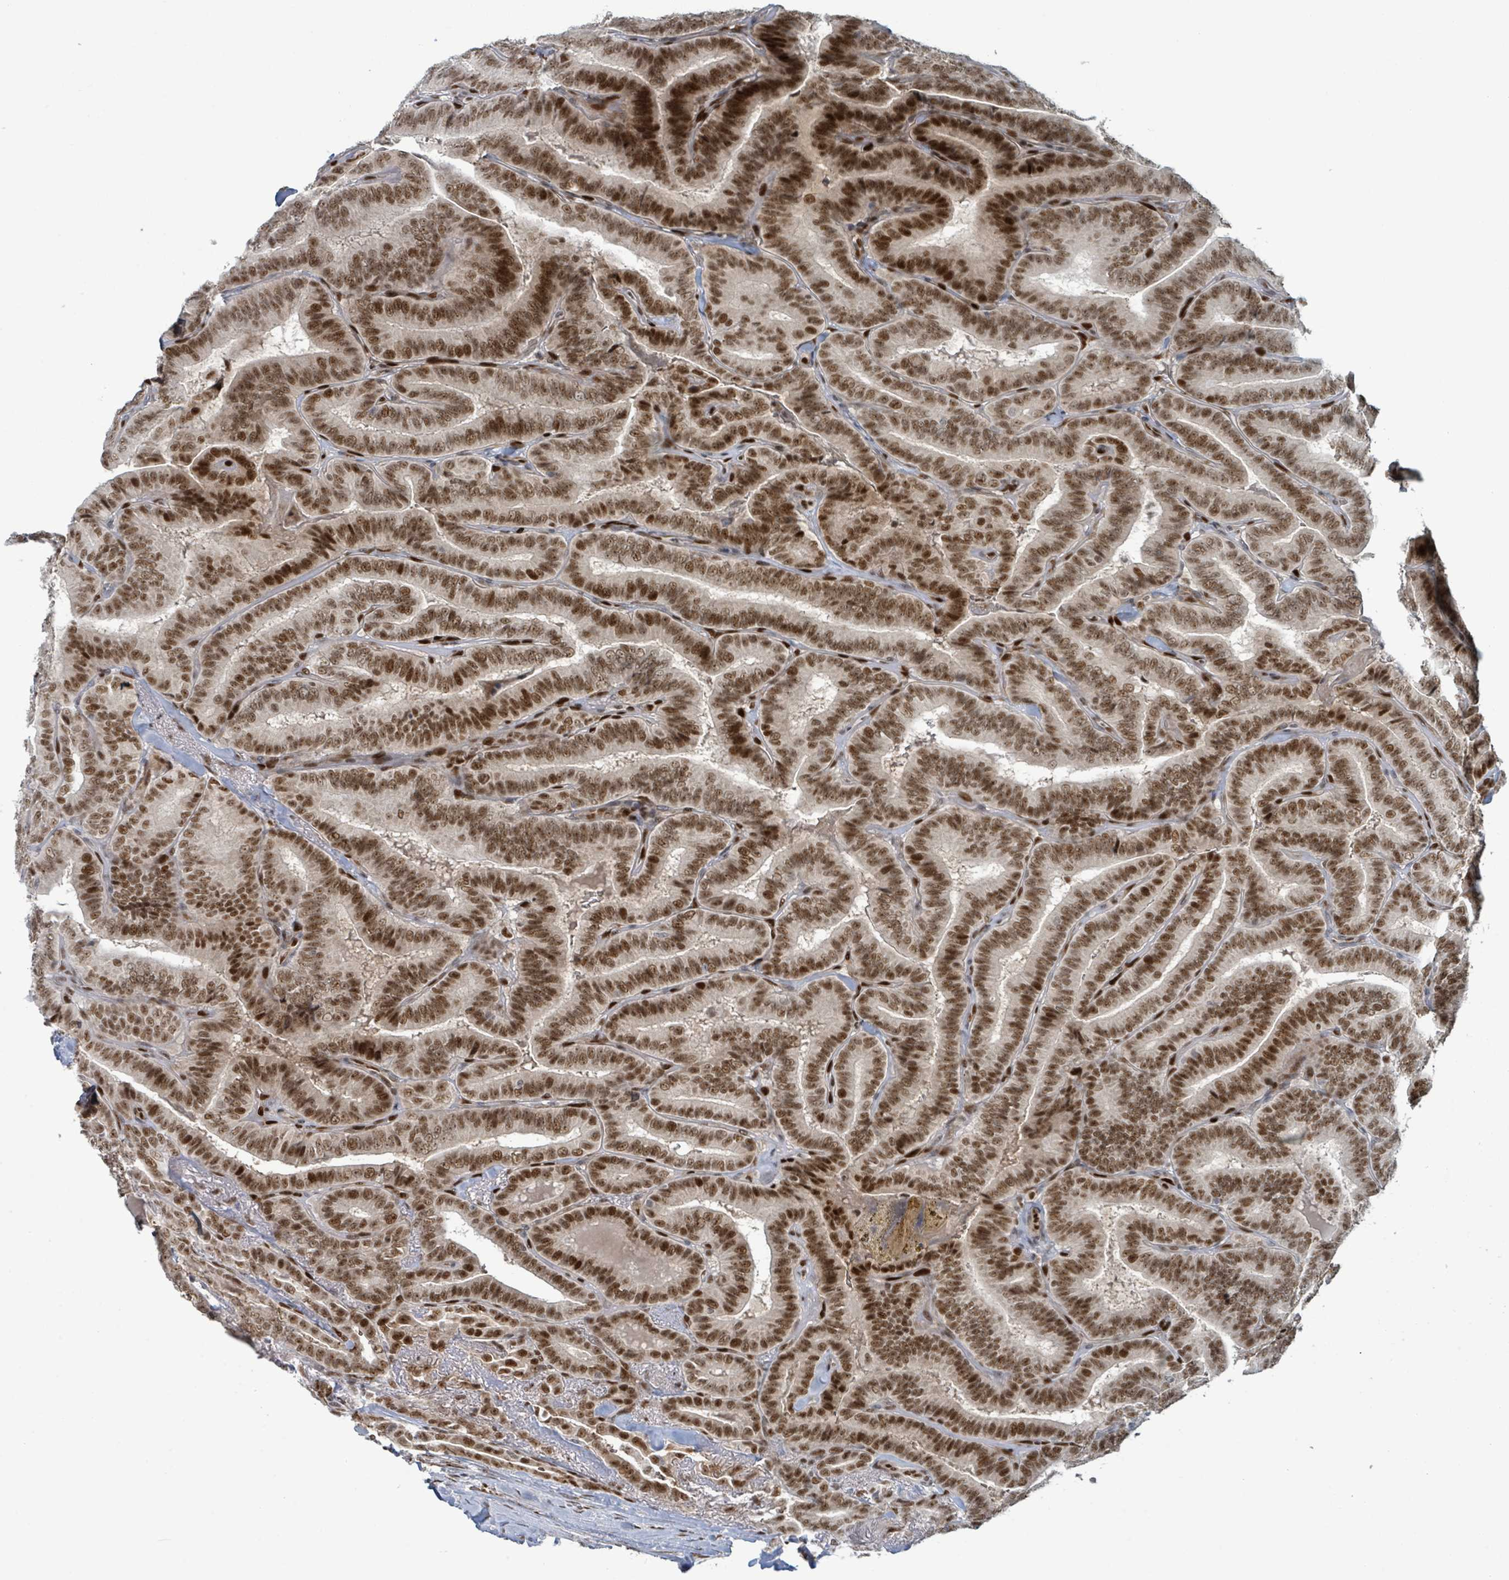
{"staining": {"intensity": "moderate", "quantity": ">75%", "location": "nuclear"}, "tissue": "thyroid cancer", "cell_type": "Tumor cells", "image_type": "cancer", "snomed": [{"axis": "morphology", "description": "Papillary adenocarcinoma, NOS"}, {"axis": "topography", "description": "Thyroid gland"}], "caption": "High-magnification brightfield microscopy of thyroid cancer (papillary adenocarcinoma) stained with DAB (3,3'-diaminobenzidine) (brown) and counterstained with hematoxylin (blue). tumor cells exhibit moderate nuclear positivity is identified in approximately>75% of cells.", "gene": "KLF3", "patient": {"sex": "male", "age": 61}}